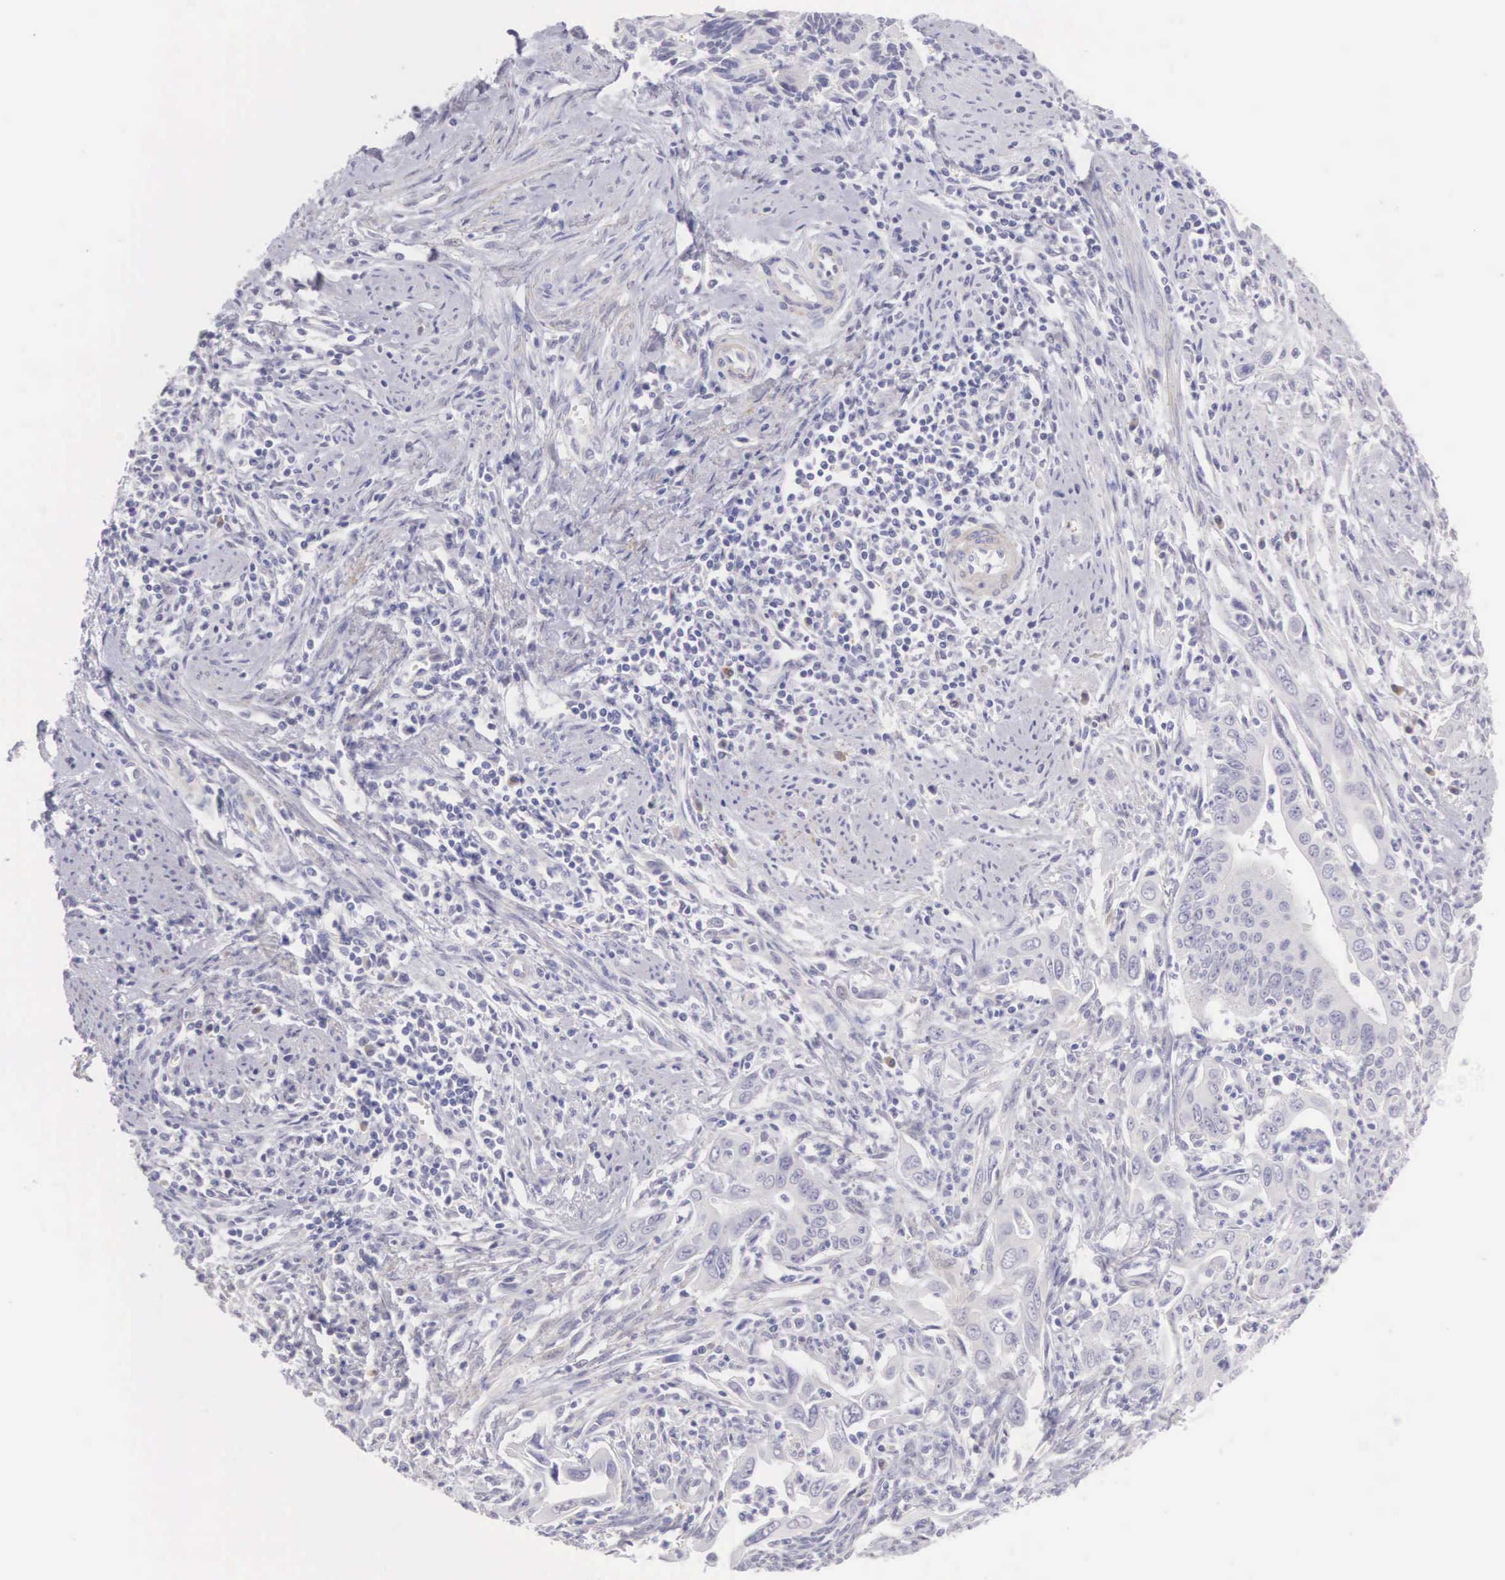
{"staining": {"intensity": "negative", "quantity": "none", "location": "none"}, "tissue": "cervical cancer", "cell_type": "Tumor cells", "image_type": "cancer", "snomed": [{"axis": "morphology", "description": "Normal tissue, NOS"}, {"axis": "morphology", "description": "Adenocarcinoma, NOS"}, {"axis": "topography", "description": "Cervix"}], "caption": "IHC photomicrograph of cervical adenocarcinoma stained for a protein (brown), which demonstrates no expression in tumor cells.", "gene": "ARFGAP3", "patient": {"sex": "female", "age": 34}}